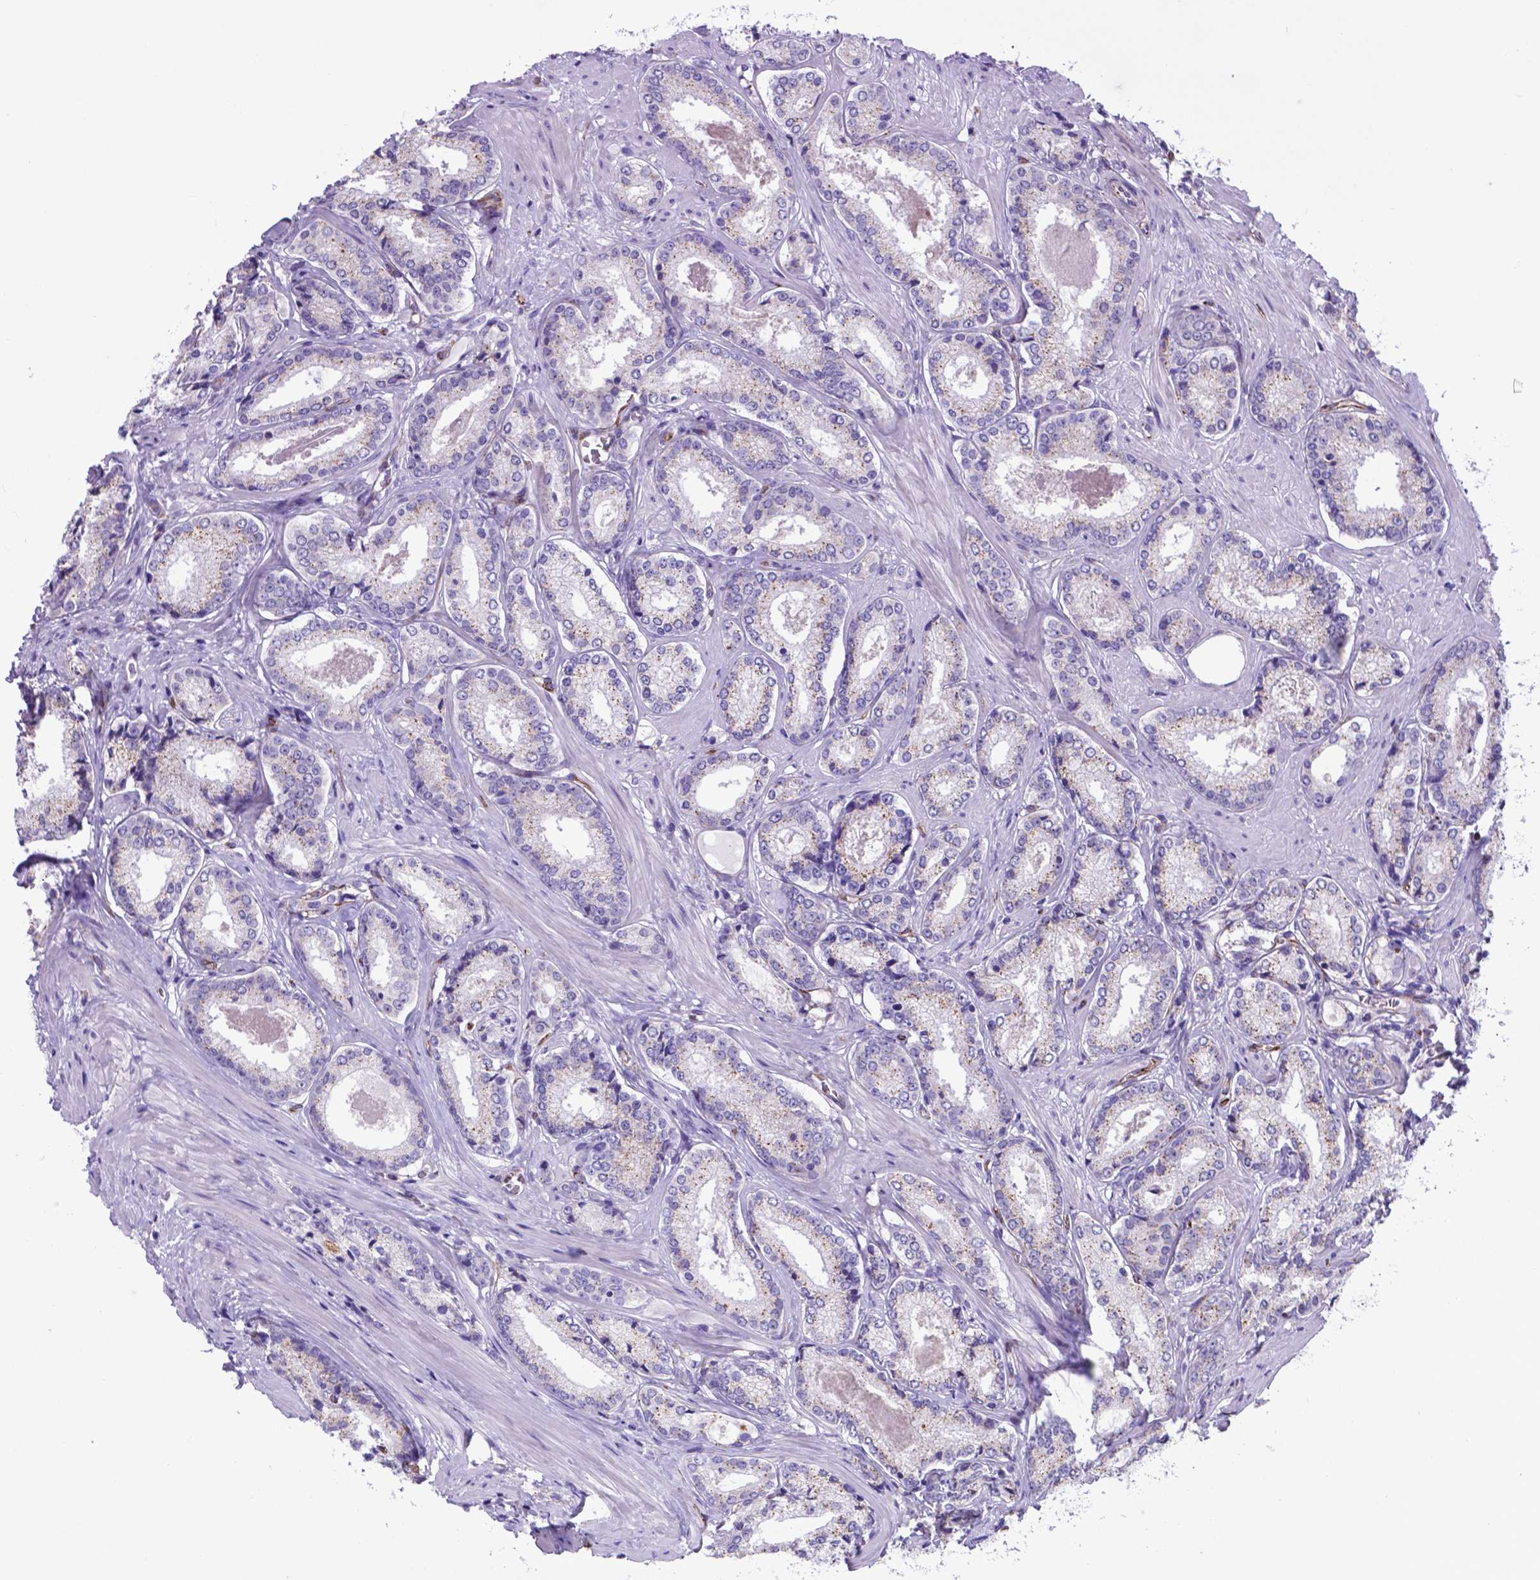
{"staining": {"intensity": "moderate", "quantity": "25%-75%", "location": "cytoplasmic/membranous"}, "tissue": "prostate cancer", "cell_type": "Tumor cells", "image_type": "cancer", "snomed": [{"axis": "morphology", "description": "Adenocarcinoma, Low grade"}, {"axis": "topography", "description": "Prostate"}], "caption": "Prostate cancer tissue displays moderate cytoplasmic/membranous expression in approximately 25%-75% of tumor cells, visualized by immunohistochemistry.", "gene": "LZTR1", "patient": {"sex": "male", "age": 56}}